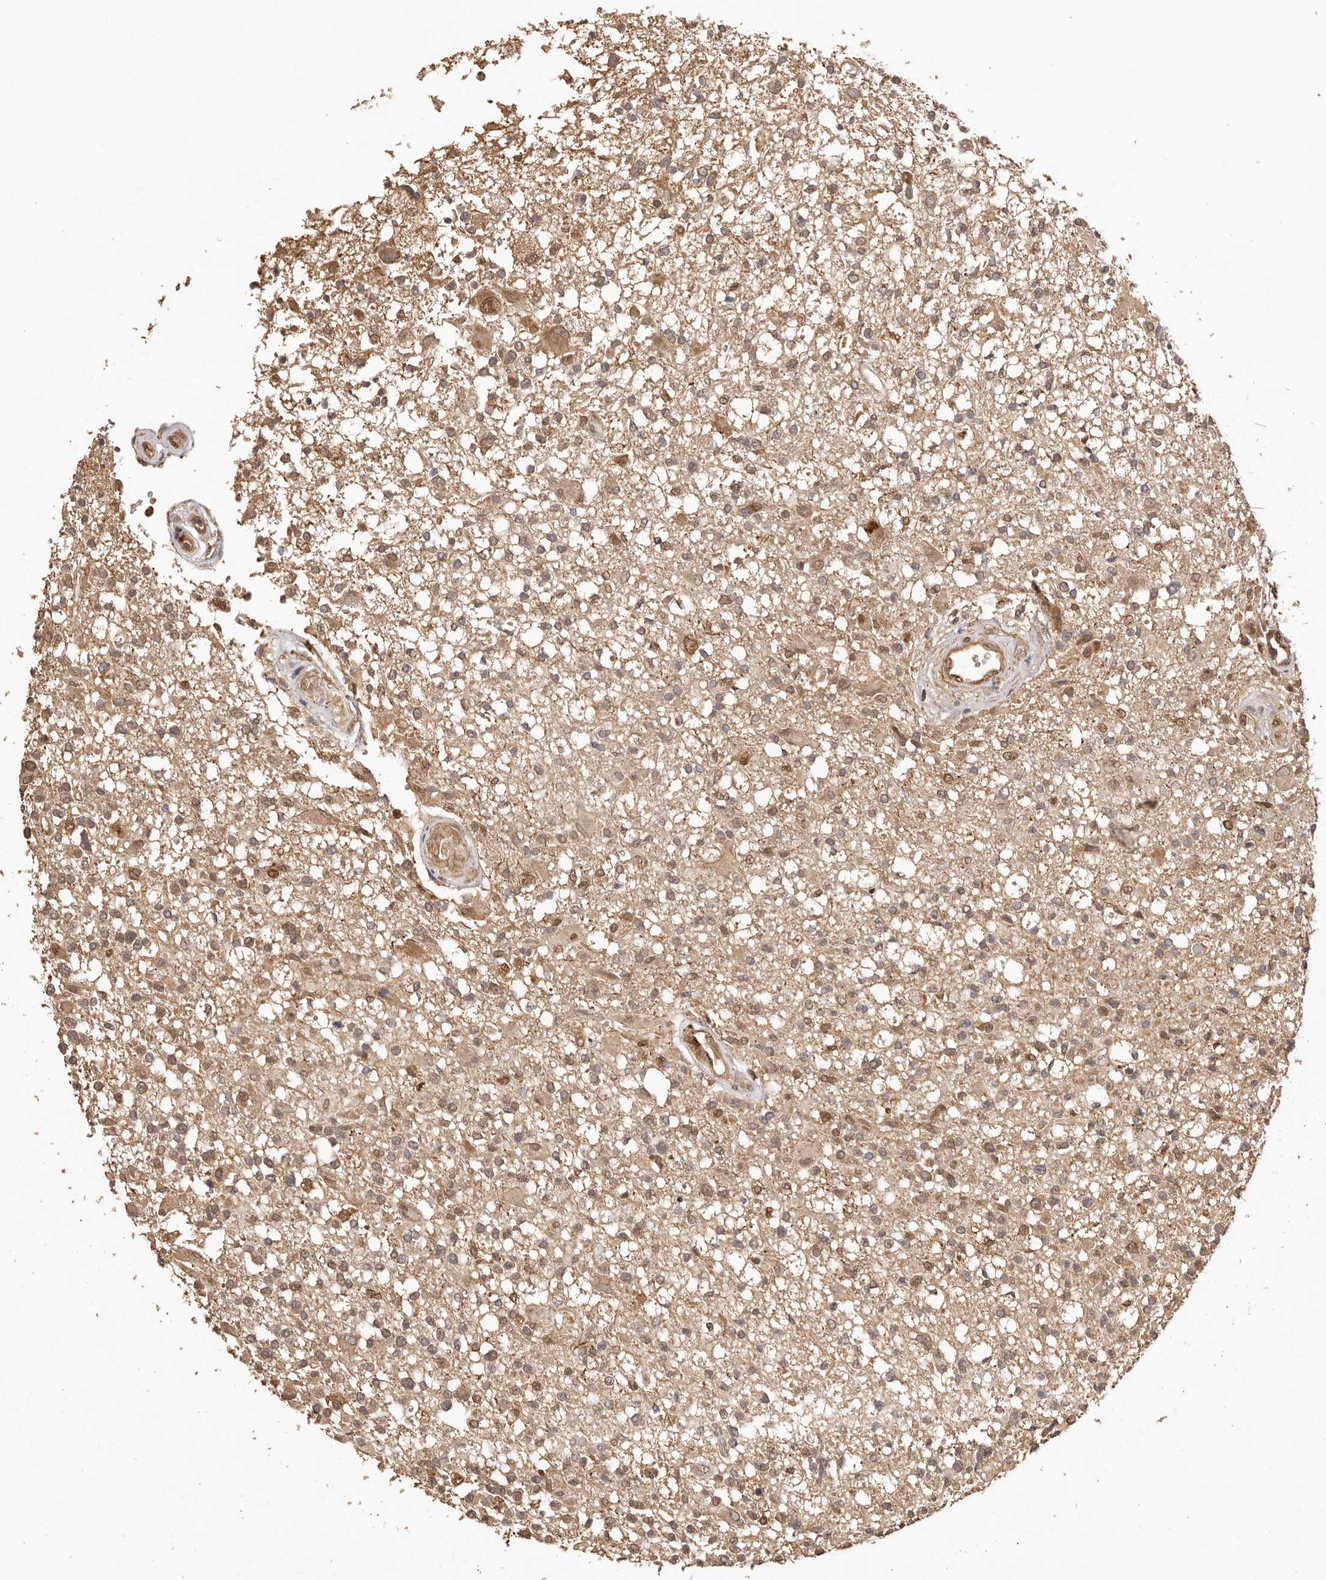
{"staining": {"intensity": "weak", "quantity": ">75%", "location": "cytoplasmic/membranous"}, "tissue": "glioma", "cell_type": "Tumor cells", "image_type": "cancer", "snomed": [{"axis": "morphology", "description": "Glioma, malignant, High grade"}, {"axis": "morphology", "description": "Glioblastoma, NOS"}, {"axis": "topography", "description": "Brain"}], "caption": "Glioma stained with IHC reveals weak cytoplasmic/membranous positivity in approximately >75% of tumor cells.", "gene": "UBR2", "patient": {"sex": "male", "age": 60}}